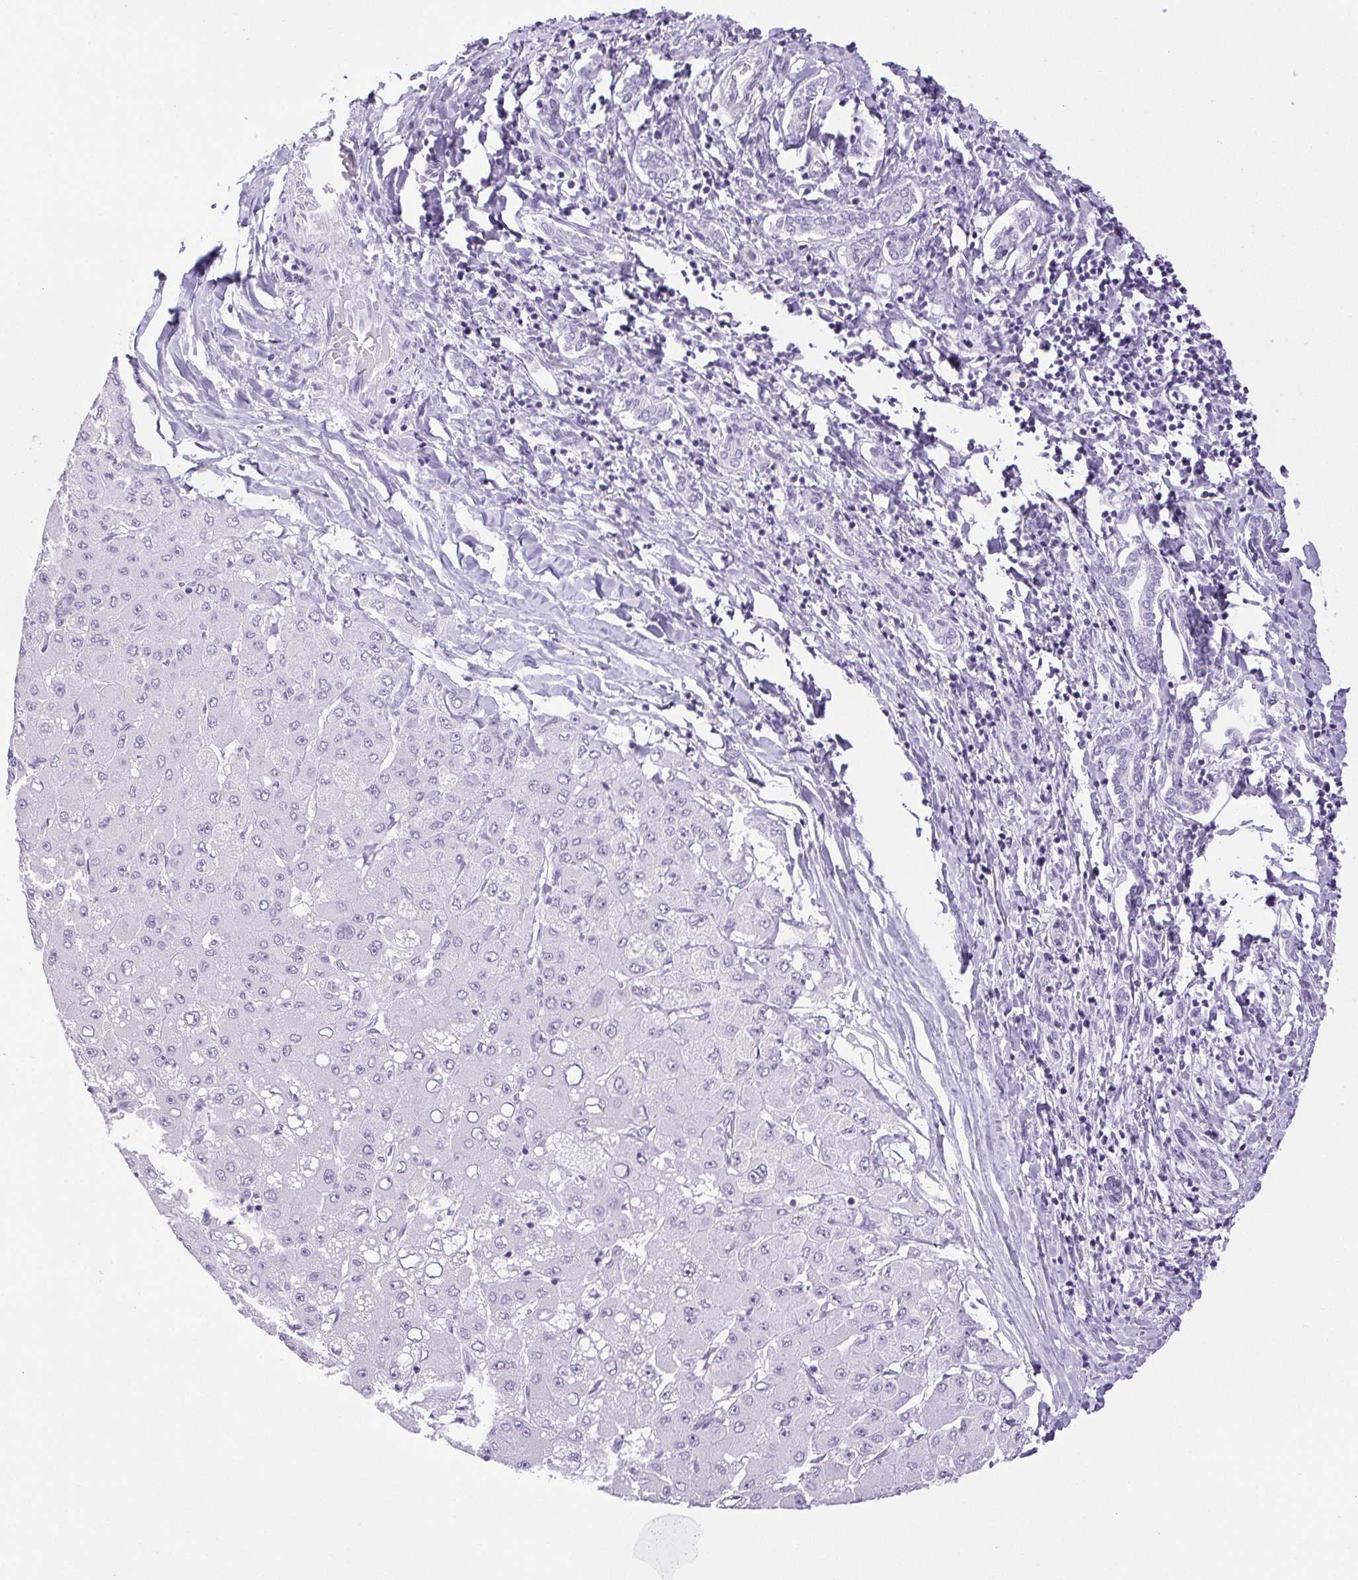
{"staining": {"intensity": "negative", "quantity": "none", "location": "none"}, "tissue": "liver cancer", "cell_type": "Tumor cells", "image_type": "cancer", "snomed": [{"axis": "morphology", "description": "Carcinoma, Hepatocellular, NOS"}, {"axis": "topography", "description": "Liver"}], "caption": "High power microscopy histopathology image of an immunohistochemistry micrograph of hepatocellular carcinoma (liver), revealing no significant positivity in tumor cells.", "gene": "HLA-G", "patient": {"sex": "male", "age": 40}}